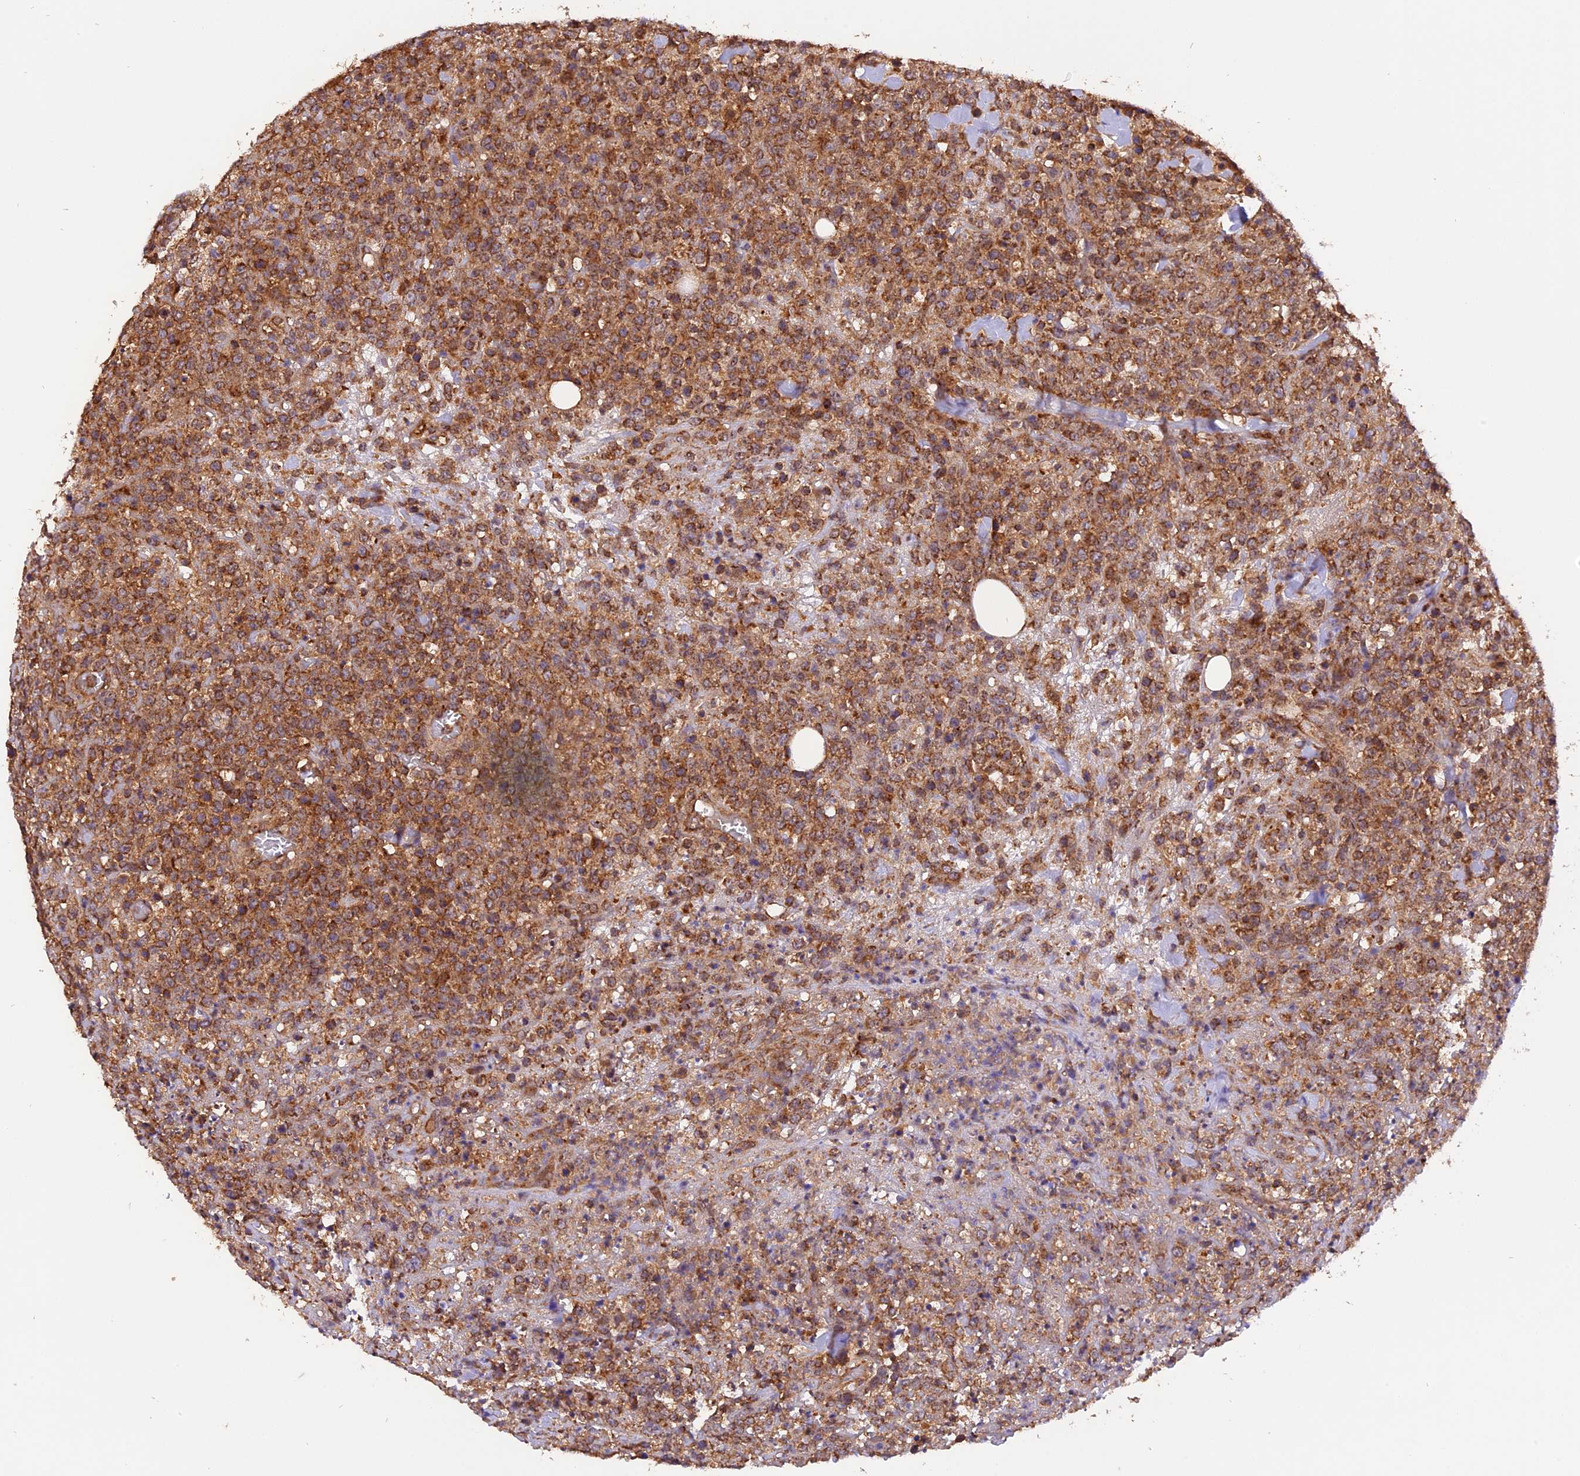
{"staining": {"intensity": "moderate", "quantity": ">75%", "location": "cytoplasmic/membranous"}, "tissue": "lymphoma", "cell_type": "Tumor cells", "image_type": "cancer", "snomed": [{"axis": "morphology", "description": "Malignant lymphoma, non-Hodgkin's type, High grade"}, {"axis": "topography", "description": "Colon"}], "caption": "Immunohistochemistry of malignant lymphoma, non-Hodgkin's type (high-grade) reveals medium levels of moderate cytoplasmic/membranous expression in approximately >75% of tumor cells.", "gene": "PEX3", "patient": {"sex": "female", "age": 53}}